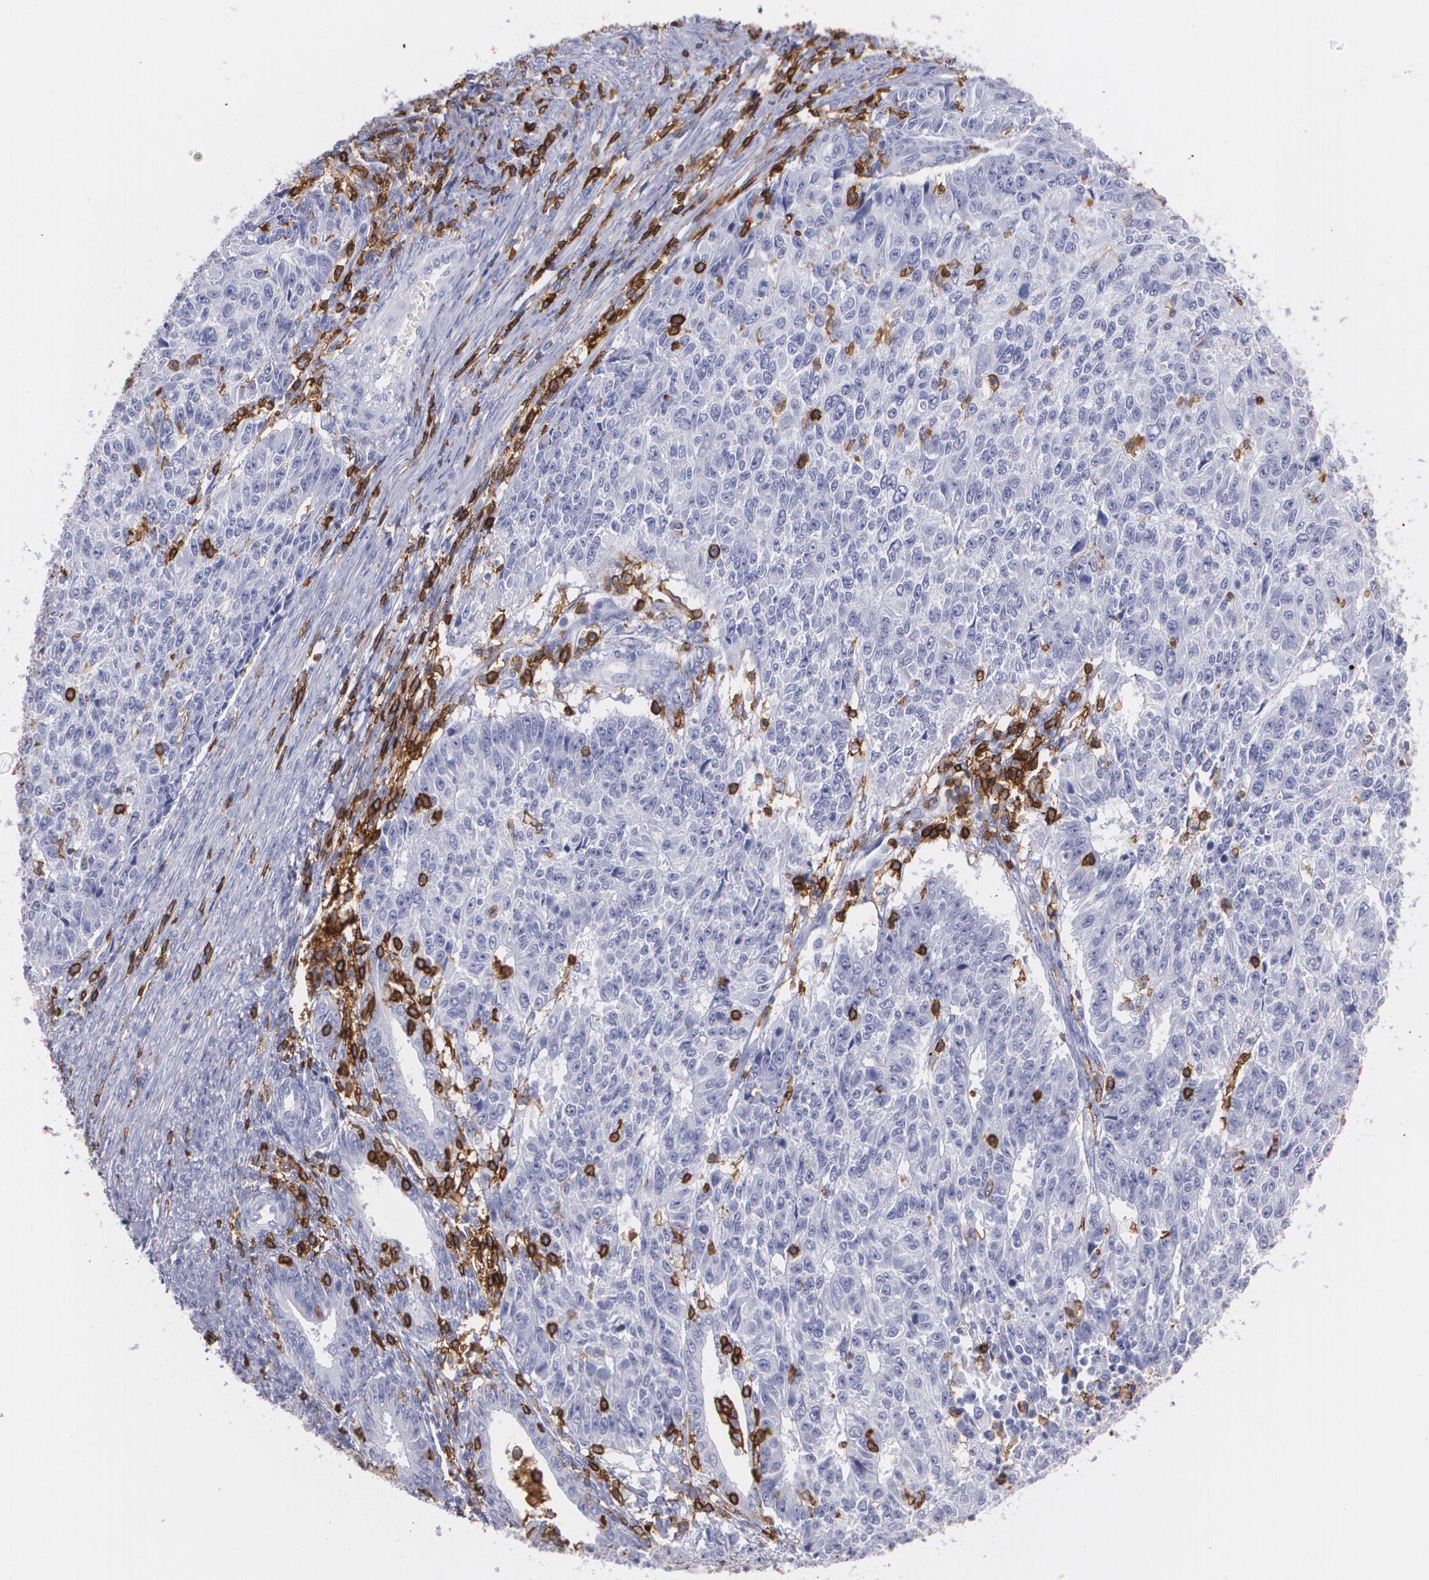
{"staining": {"intensity": "negative", "quantity": "none", "location": "none"}, "tissue": "endometrial cancer", "cell_type": "Tumor cells", "image_type": "cancer", "snomed": [{"axis": "morphology", "description": "Adenocarcinoma, NOS"}, {"axis": "topography", "description": "Endometrium"}], "caption": "The image exhibits no significant expression in tumor cells of endometrial adenocarcinoma.", "gene": "PTPRC", "patient": {"sex": "female", "age": 42}}